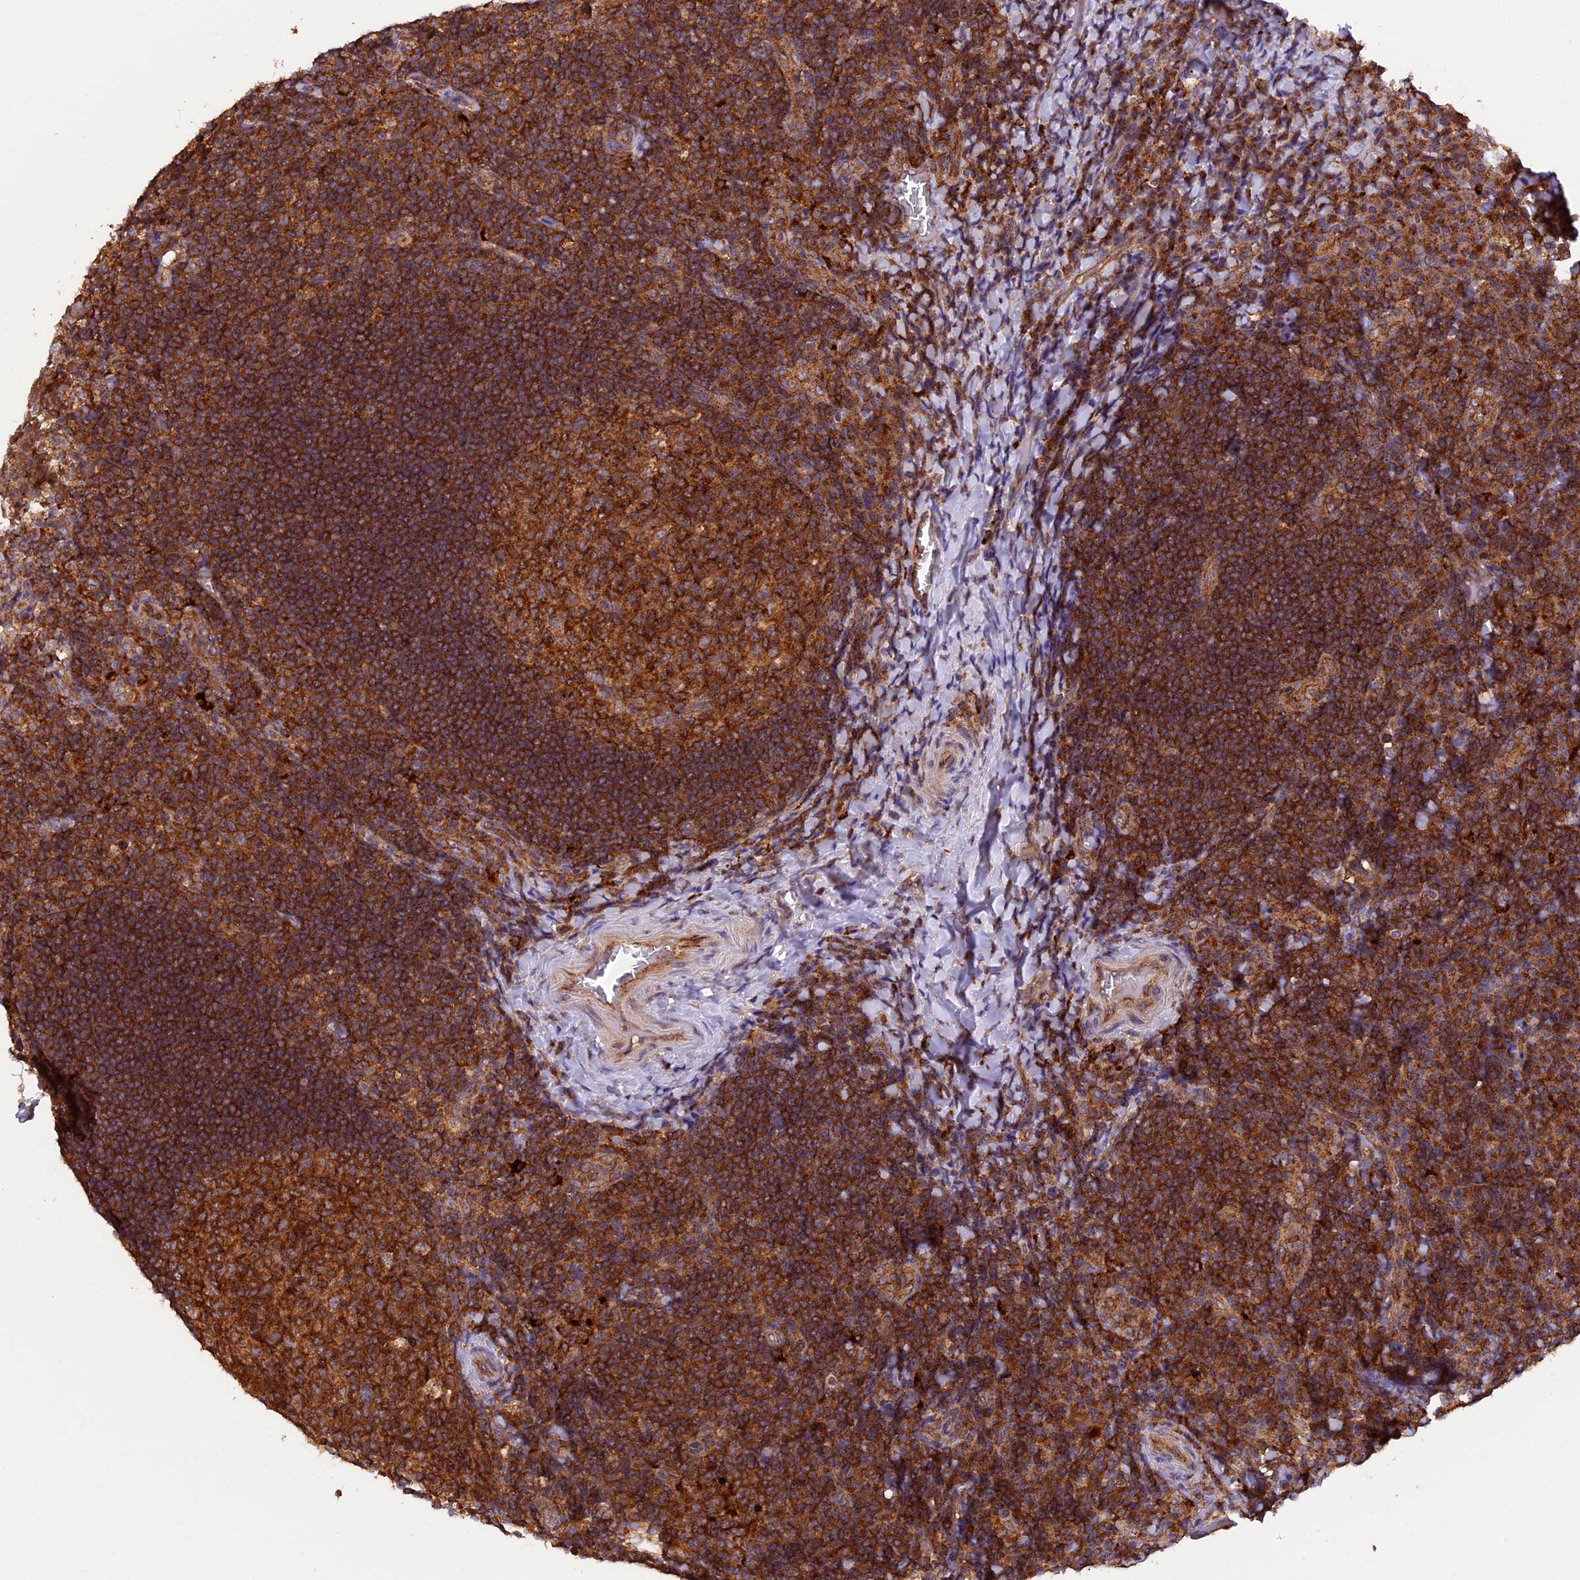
{"staining": {"intensity": "strong", "quantity": ">75%", "location": "cytoplasmic/membranous"}, "tissue": "tonsil", "cell_type": "Germinal center cells", "image_type": "normal", "snomed": [{"axis": "morphology", "description": "Normal tissue, NOS"}, {"axis": "topography", "description": "Tonsil"}], "caption": "IHC staining of unremarkable tonsil, which shows high levels of strong cytoplasmic/membranous expression in approximately >75% of germinal center cells indicating strong cytoplasmic/membranous protein staining. The staining was performed using DAB (brown) for protein detection and nuclei were counterstained in hematoxylin (blue).", "gene": "PEX3", "patient": {"sex": "male", "age": 17}}